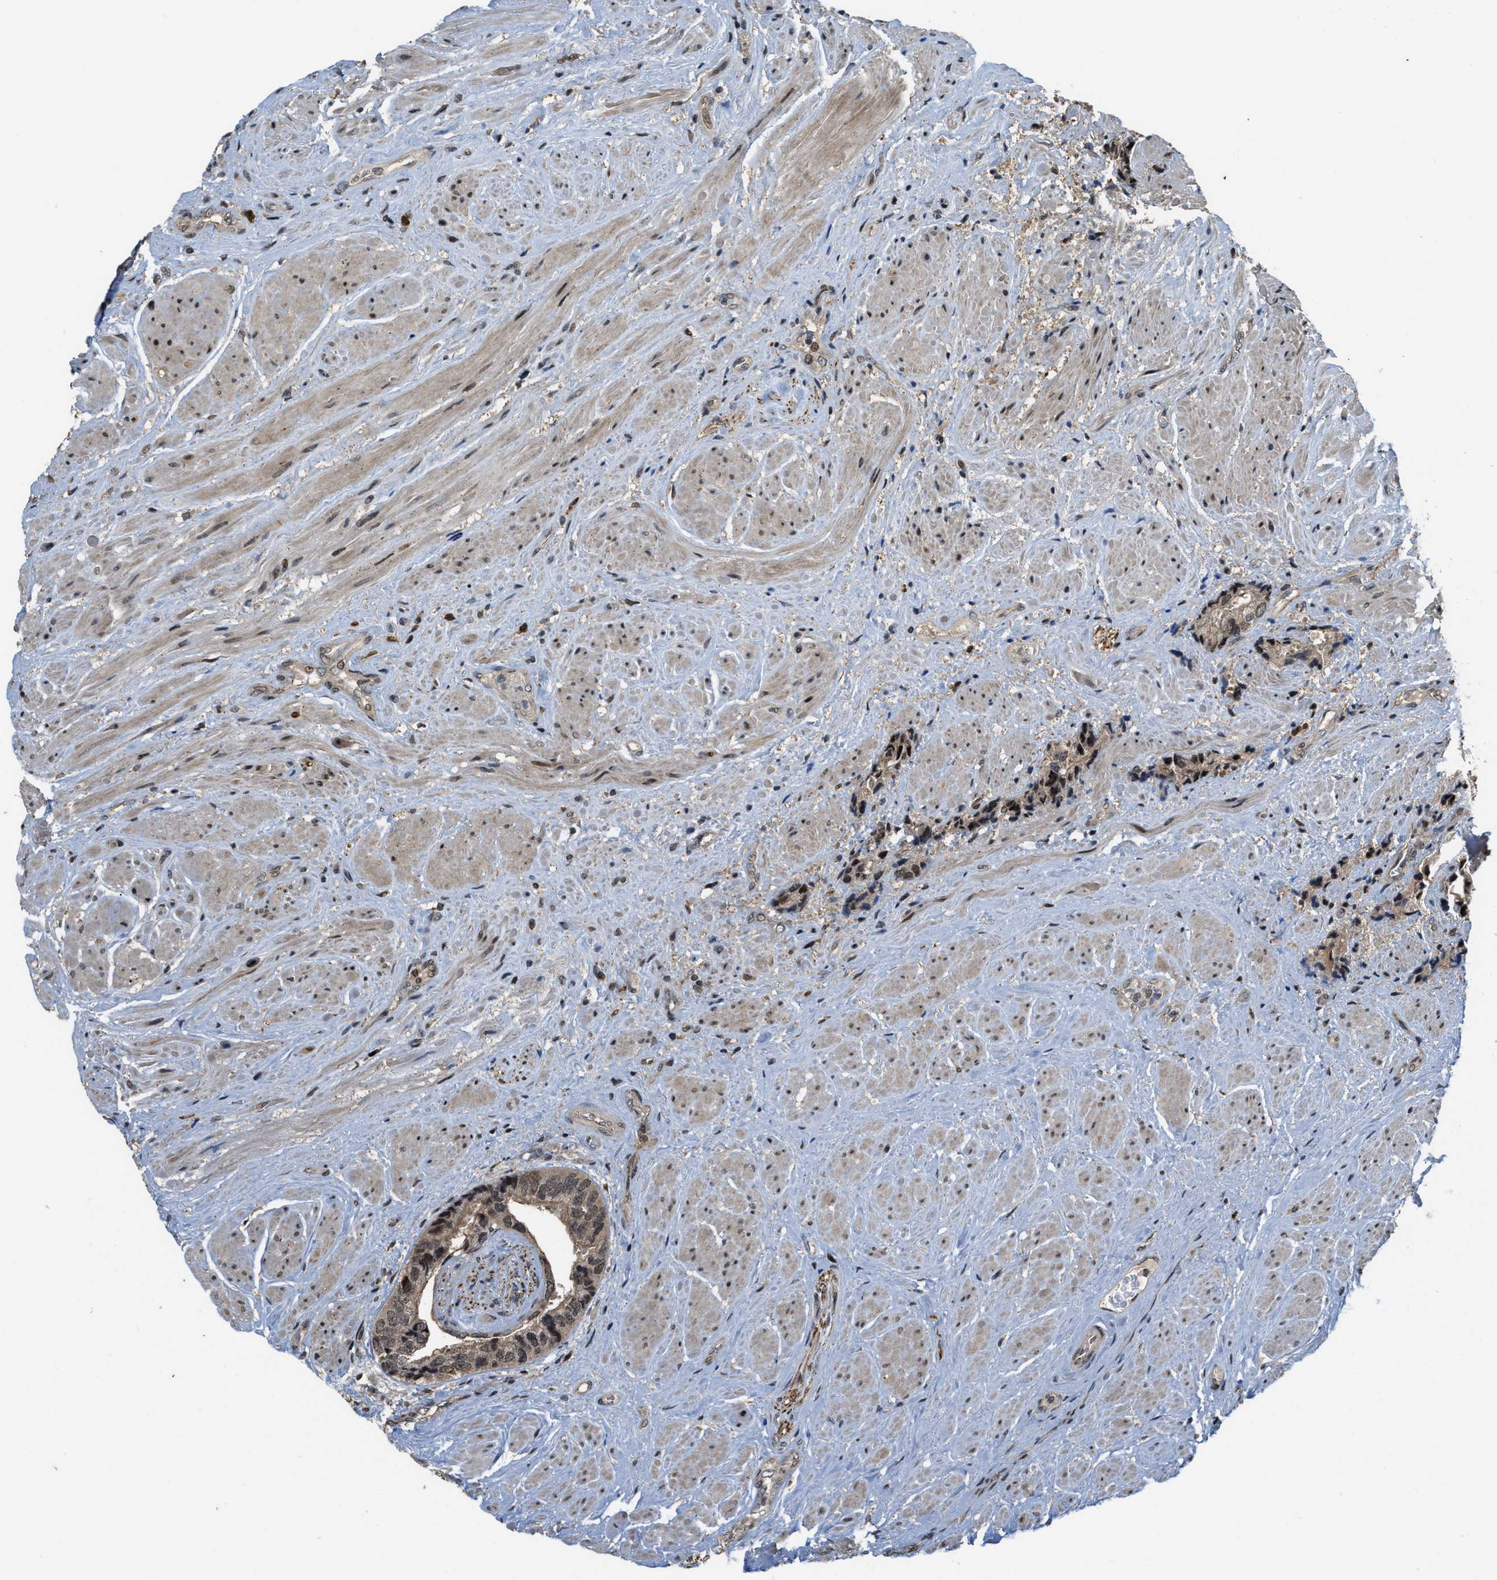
{"staining": {"intensity": "weak", "quantity": ">75%", "location": "cytoplasmic/membranous,nuclear"}, "tissue": "prostate cancer", "cell_type": "Tumor cells", "image_type": "cancer", "snomed": [{"axis": "morphology", "description": "Adenocarcinoma, High grade"}, {"axis": "topography", "description": "Prostate"}], "caption": "Protein expression analysis of human high-grade adenocarcinoma (prostate) reveals weak cytoplasmic/membranous and nuclear positivity in approximately >75% of tumor cells.", "gene": "SERTAD2", "patient": {"sex": "male", "age": 61}}